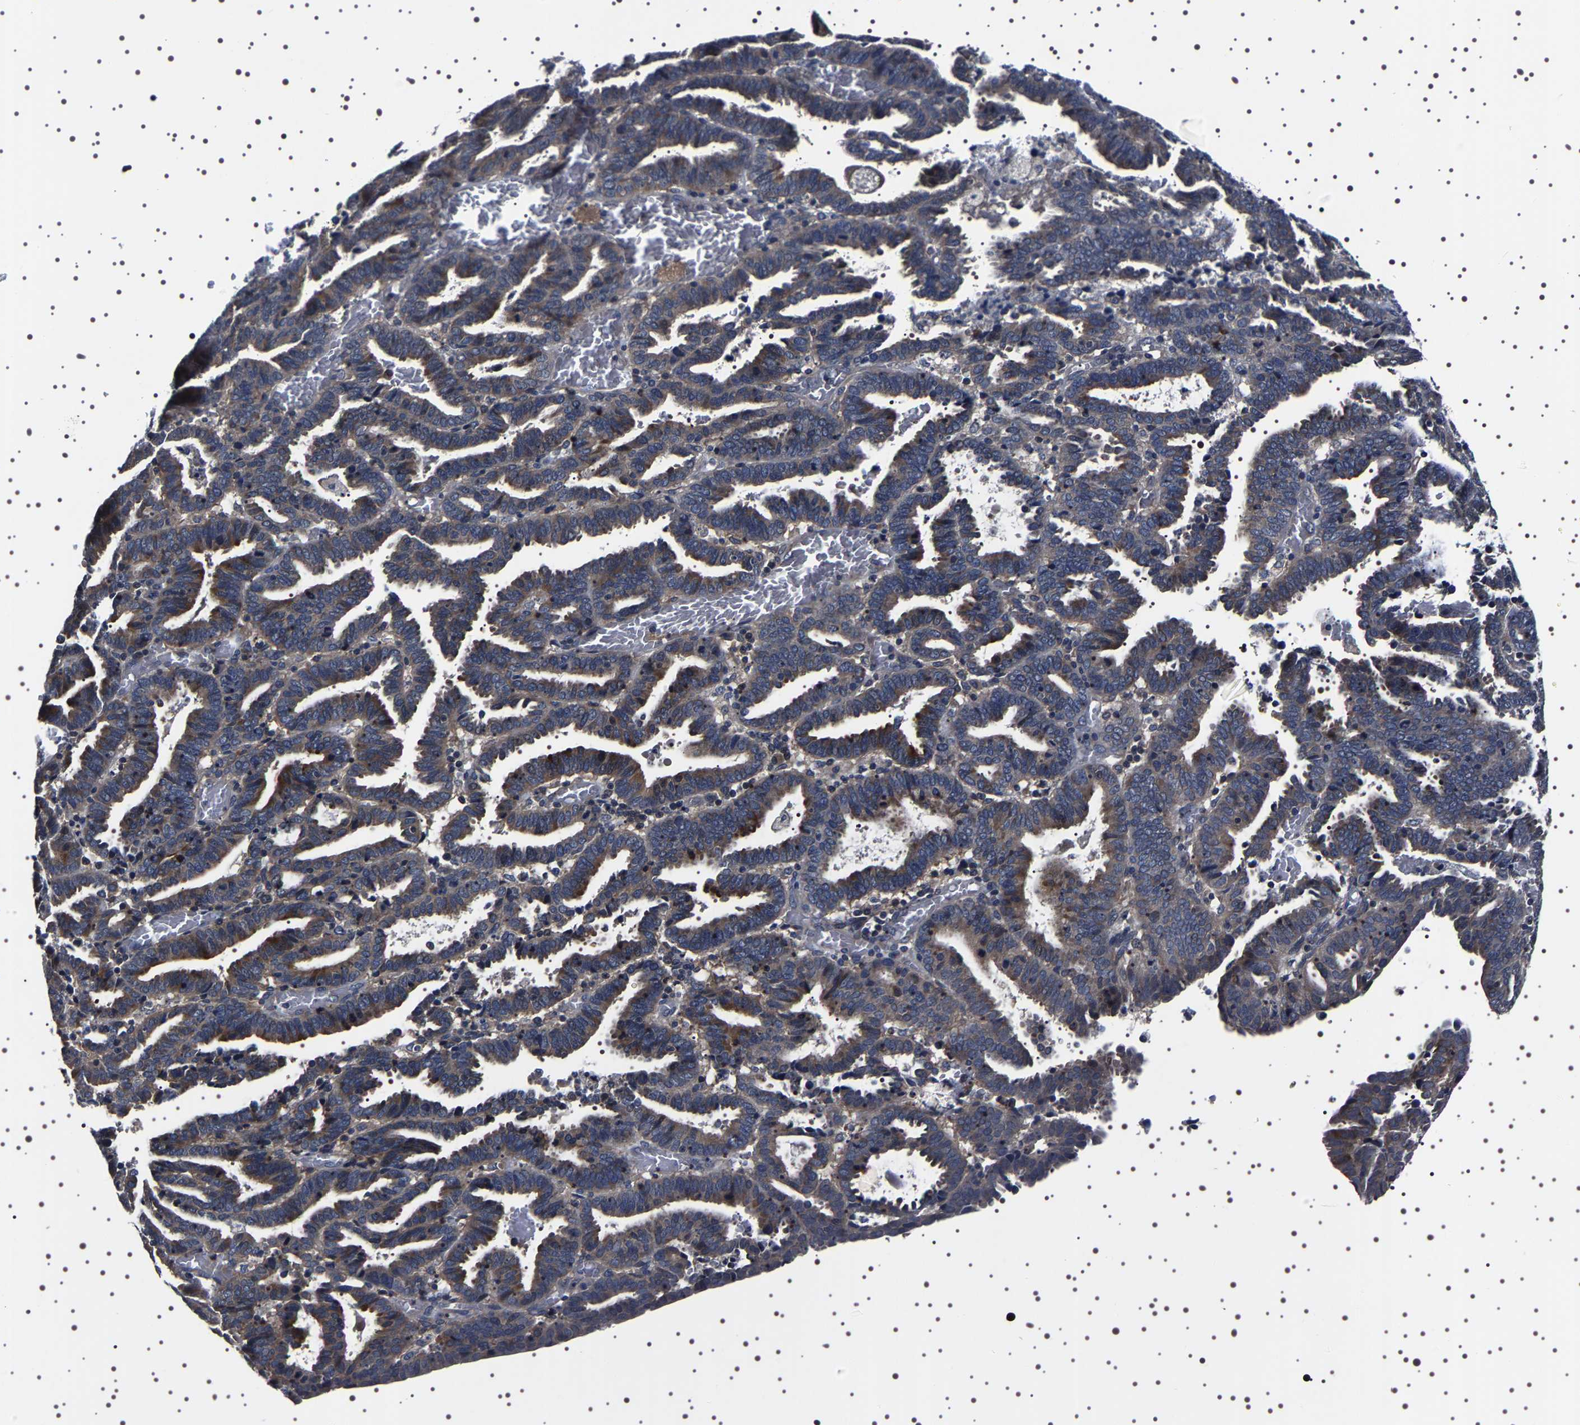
{"staining": {"intensity": "moderate", "quantity": ">75%", "location": "cytoplasmic/membranous"}, "tissue": "endometrial cancer", "cell_type": "Tumor cells", "image_type": "cancer", "snomed": [{"axis": "morphology", "description": "Adenocarcinoma, NOS"}, {"axis": "topography", "description": "Uterus"}], "caption": "DAB immunohistochemical staining of adenocarcinoma (endometrial) demonstrates moderate cytoplasmic/membranous protein positivity in approximately >75% of tumor cells.", "gene": "TARBP1", "patient": {"sex": "female", "age": 83}}